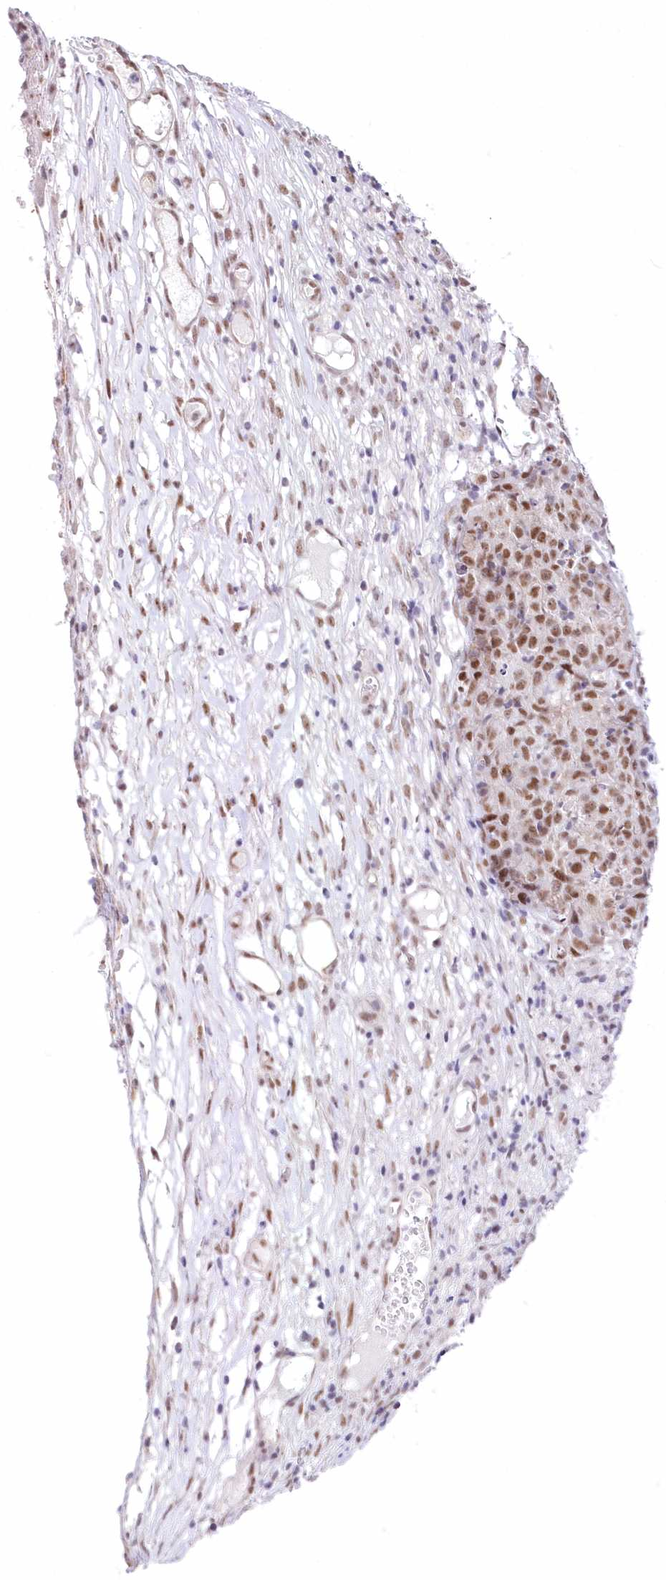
{"staining": {"intensity": "moderate", "quantity": ">75%", "location": "nuclear"}, "tissue": "ovarian cancer", "cell_type": "Tumor cells", "image_type": "cancer", "snomed": [{"axis": "morphology", "description": "Carcinoma, endometroid"}, {"axis": "topography", "description": "Ovary"}], "caption": "Endometroid carcinoma (ovarian) tissue shows moderate nuclear expression in approximately >75% of tumor cells, visualized by immunohistochemistry.", "gene": "NSUN2", "patient": {"sex": "female", "age": 42}}